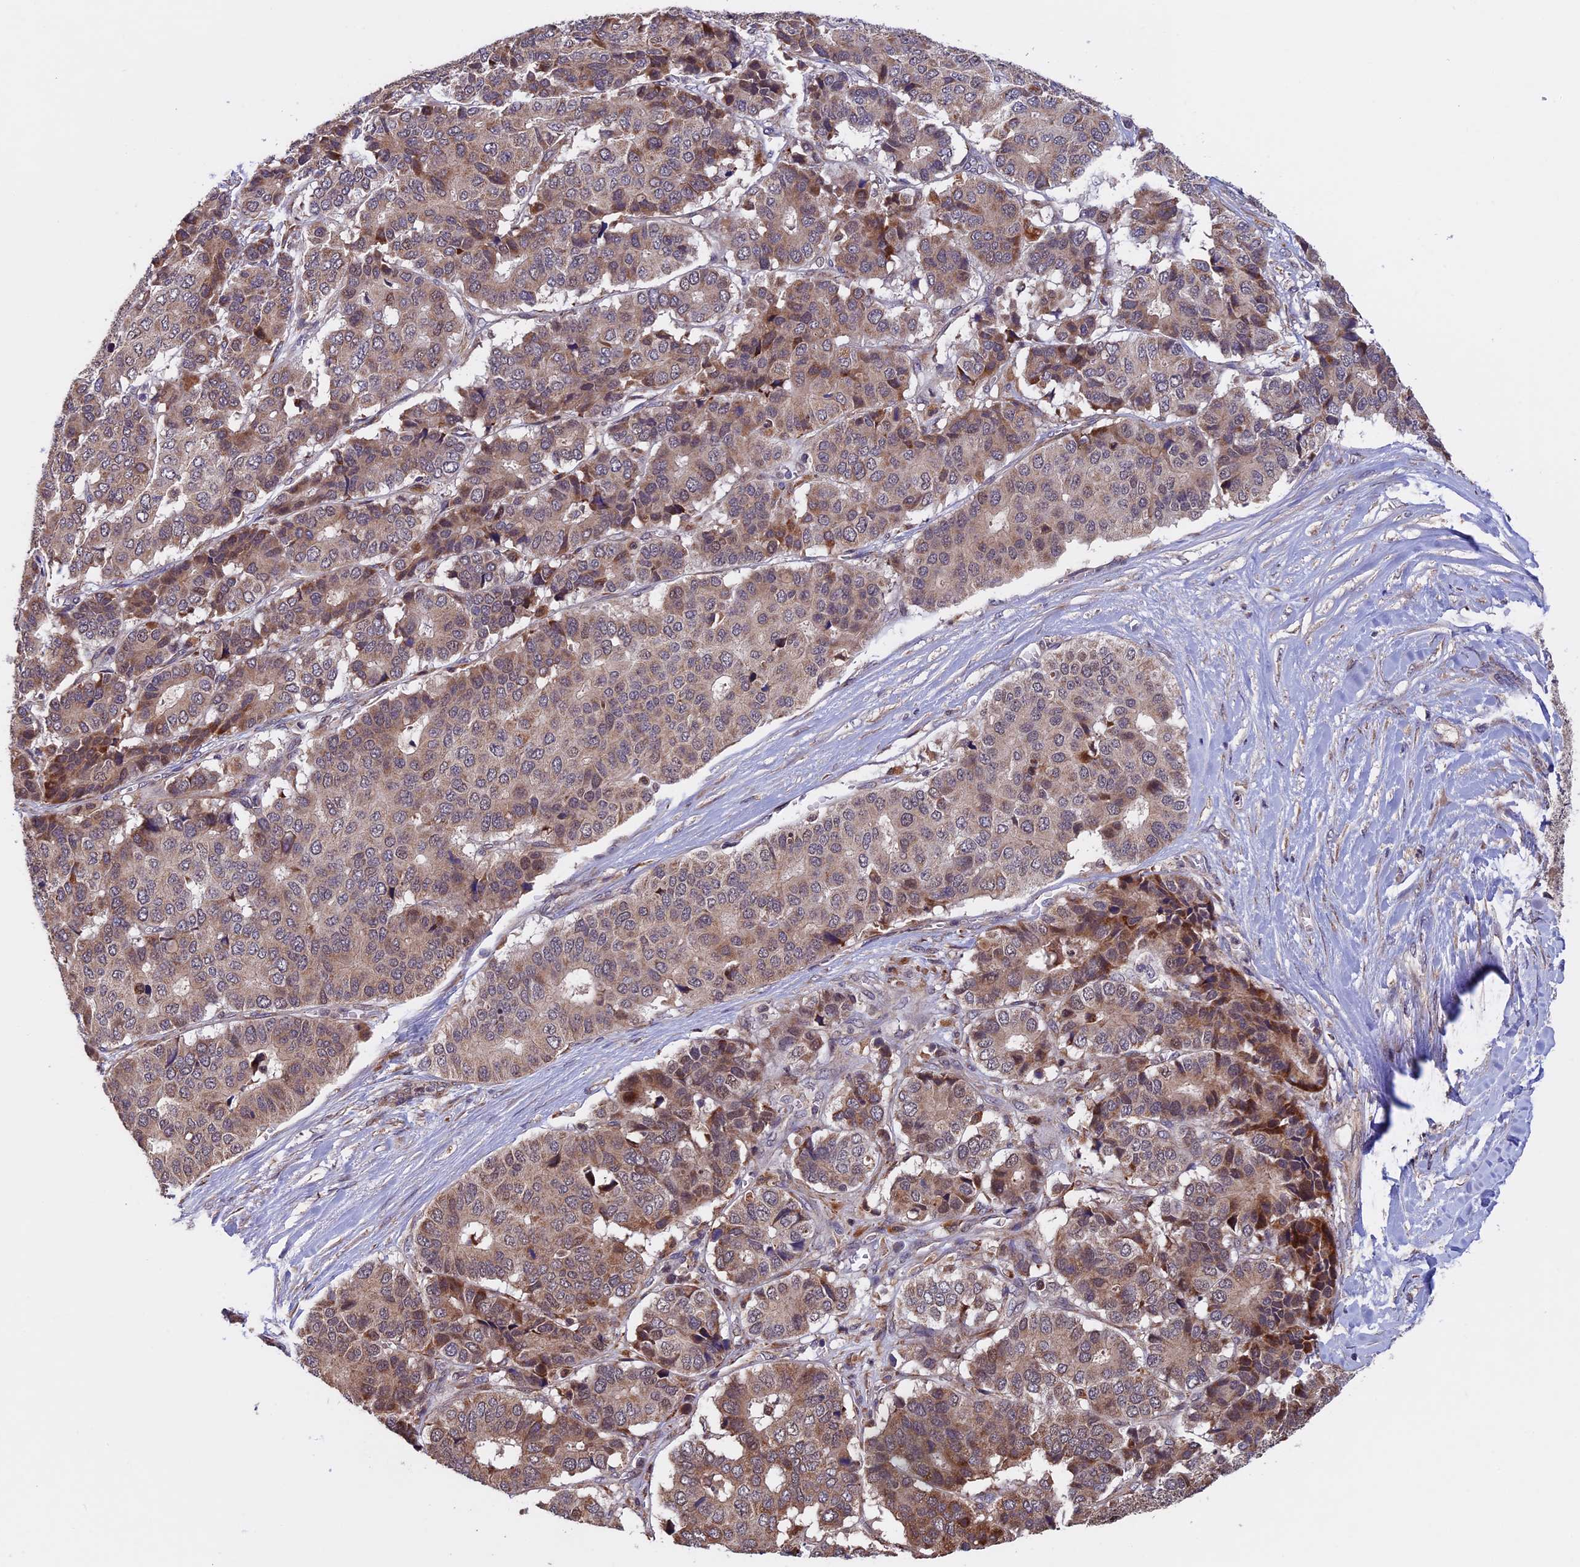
{"staining": {"intensity": "moderate", "quantity": ">75%", "location": "cytoplasmic/membranous"}, "tissue": "pancreatic cancer", "cell_type": "Tumor cells", "image_type": "cancer", "snomed": [{"axis": "morphology", "description": "Adenocarcinoma, NOS"}, {"axis": "topography", "description": "Pancreas"}], "caption": "Pancreatic cancer (adenocarcinoma) stained for a protein exhibits moderate cytoplasmic/membranous positivity in tumor cells.", "gene": "RNF17", "patient": {"sex": "male", "age": 50}}